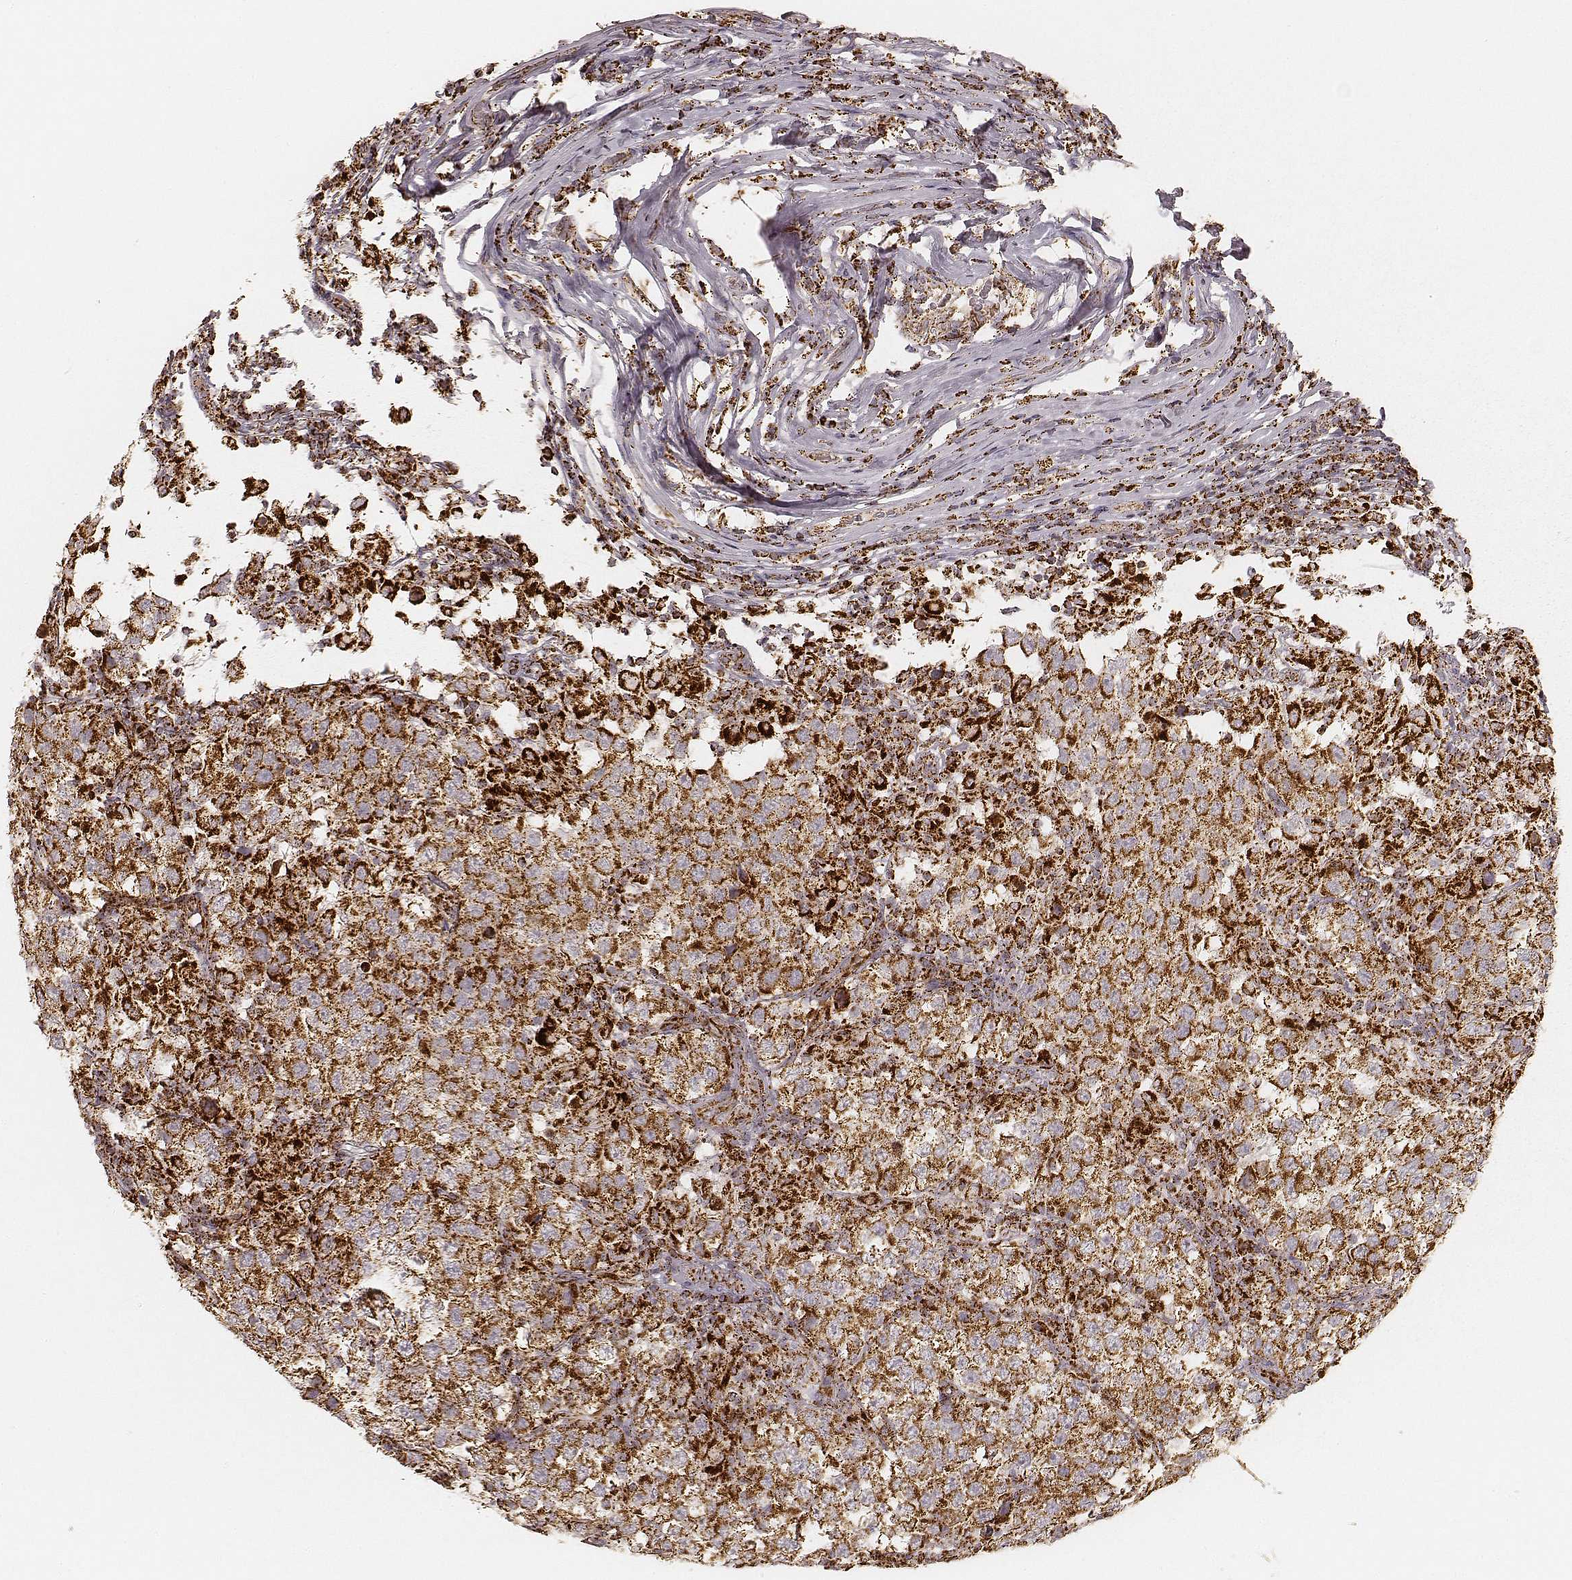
{"staining": {"intensity": "strong", "quantity": ">75%", "location": "cytoplasmic/membranous"}, "tissue": "testis cancer", "cell_type": "Tumor cells", "image_type": "cancer", "snomed": [{"axis": "morphology", "description": "Seminoma, NOS"}, {"axis": "morphology", "description": "Carcinoma, Embryonal, NOS"}, {"axis": "topography", "description": "Testis"}], "caption": "IHC (DAB) staining of testis cancer displays strong cytoplasmic/membranous protein expression in approximately >75% of tumor cells.", "gene": "CS", "patient": {"sex": "male", "age": 41}}